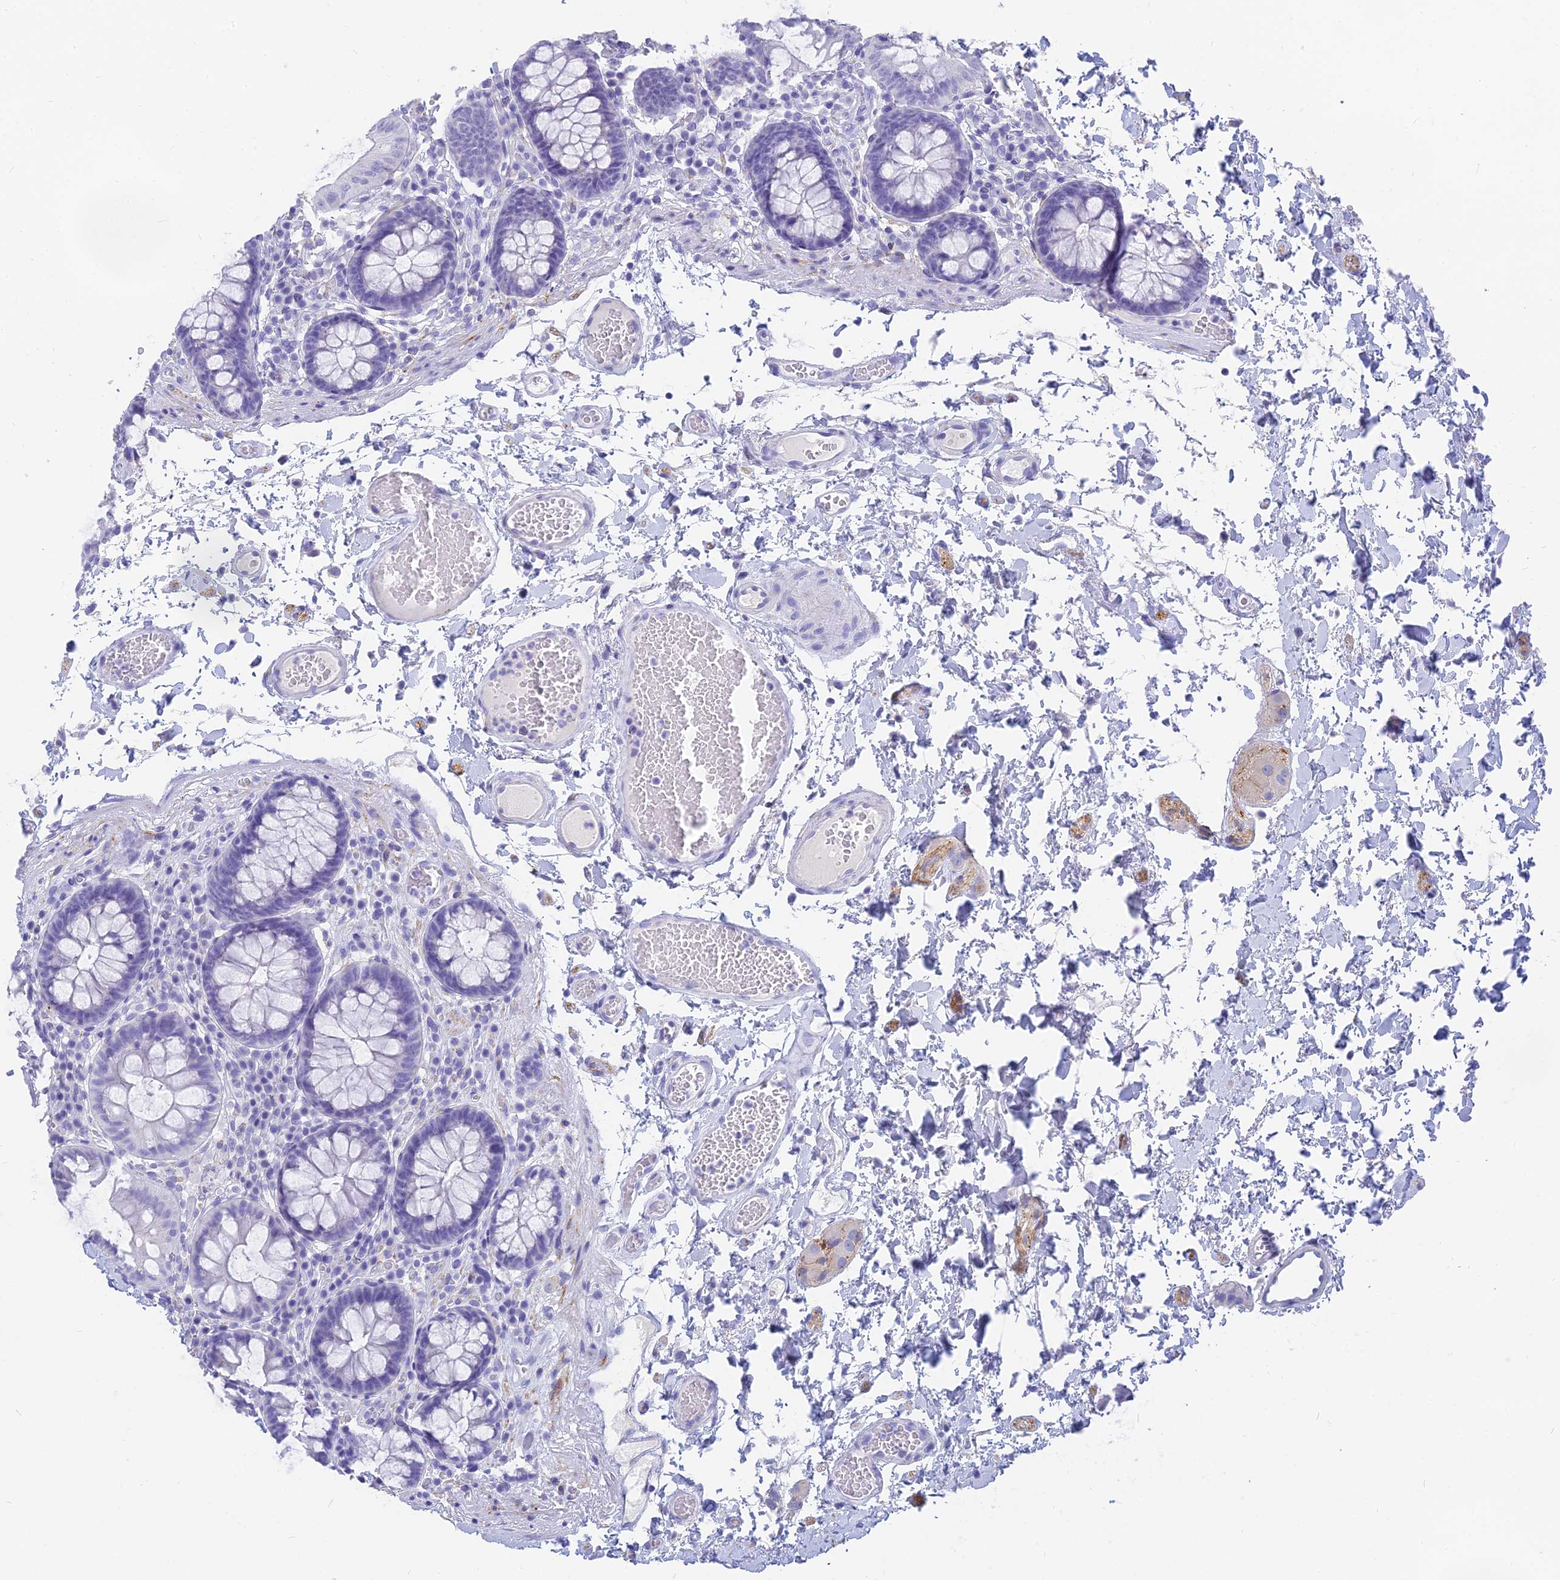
{"staining": {"intensity": "negative", "quantity": "none", "location": "none"}, "tissue": "colon", "cell_type": "Endothelial cells", "image_type": "normal", "snomed": [{"axis": "morphology", "description": "Normal tissue, NOS"}, {"axis": "topography", "description": "Colon"}], "caption": "Micrograph shows no significant protein staining in endothelial cells of unremarkable colon.", "gene": "SLC36A2", "patient": {"sex": "male", "age": 84}}